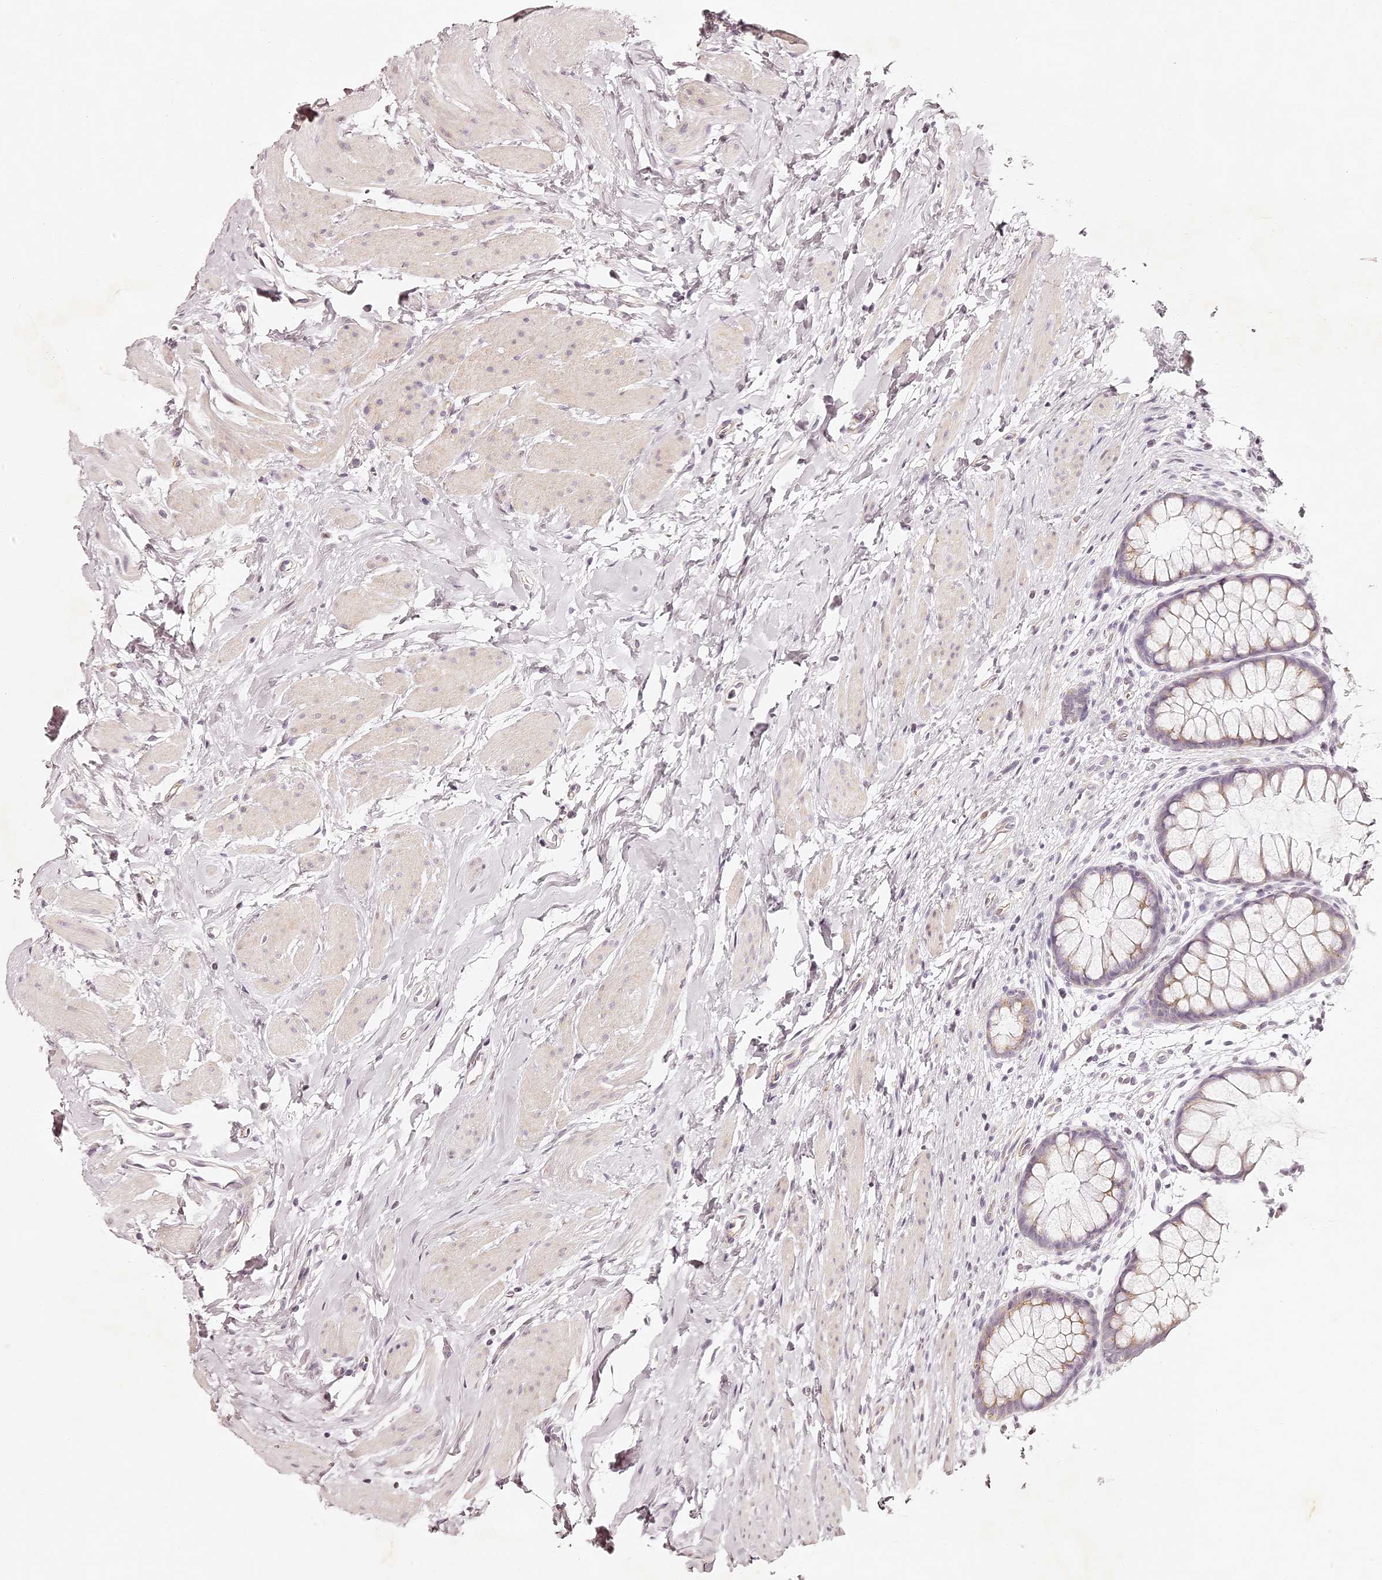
{"staining": {"intensity": "negative", "quantity": "none", "location": "none"}, "tissue": "colon", "cell_type": "Endothelial cells", "image_type": "normal", "snomed": [{"axis": "morphology", "description": "Normal tissue, NOS"}, {"axis": "topography", "description": "Colon"}], "caption": "Protein analysis of benign colon exhibits no significant staining in endothelial cells.", "gene": "ELAPOR1", "patient": {"sex": "female", "age": 62}}